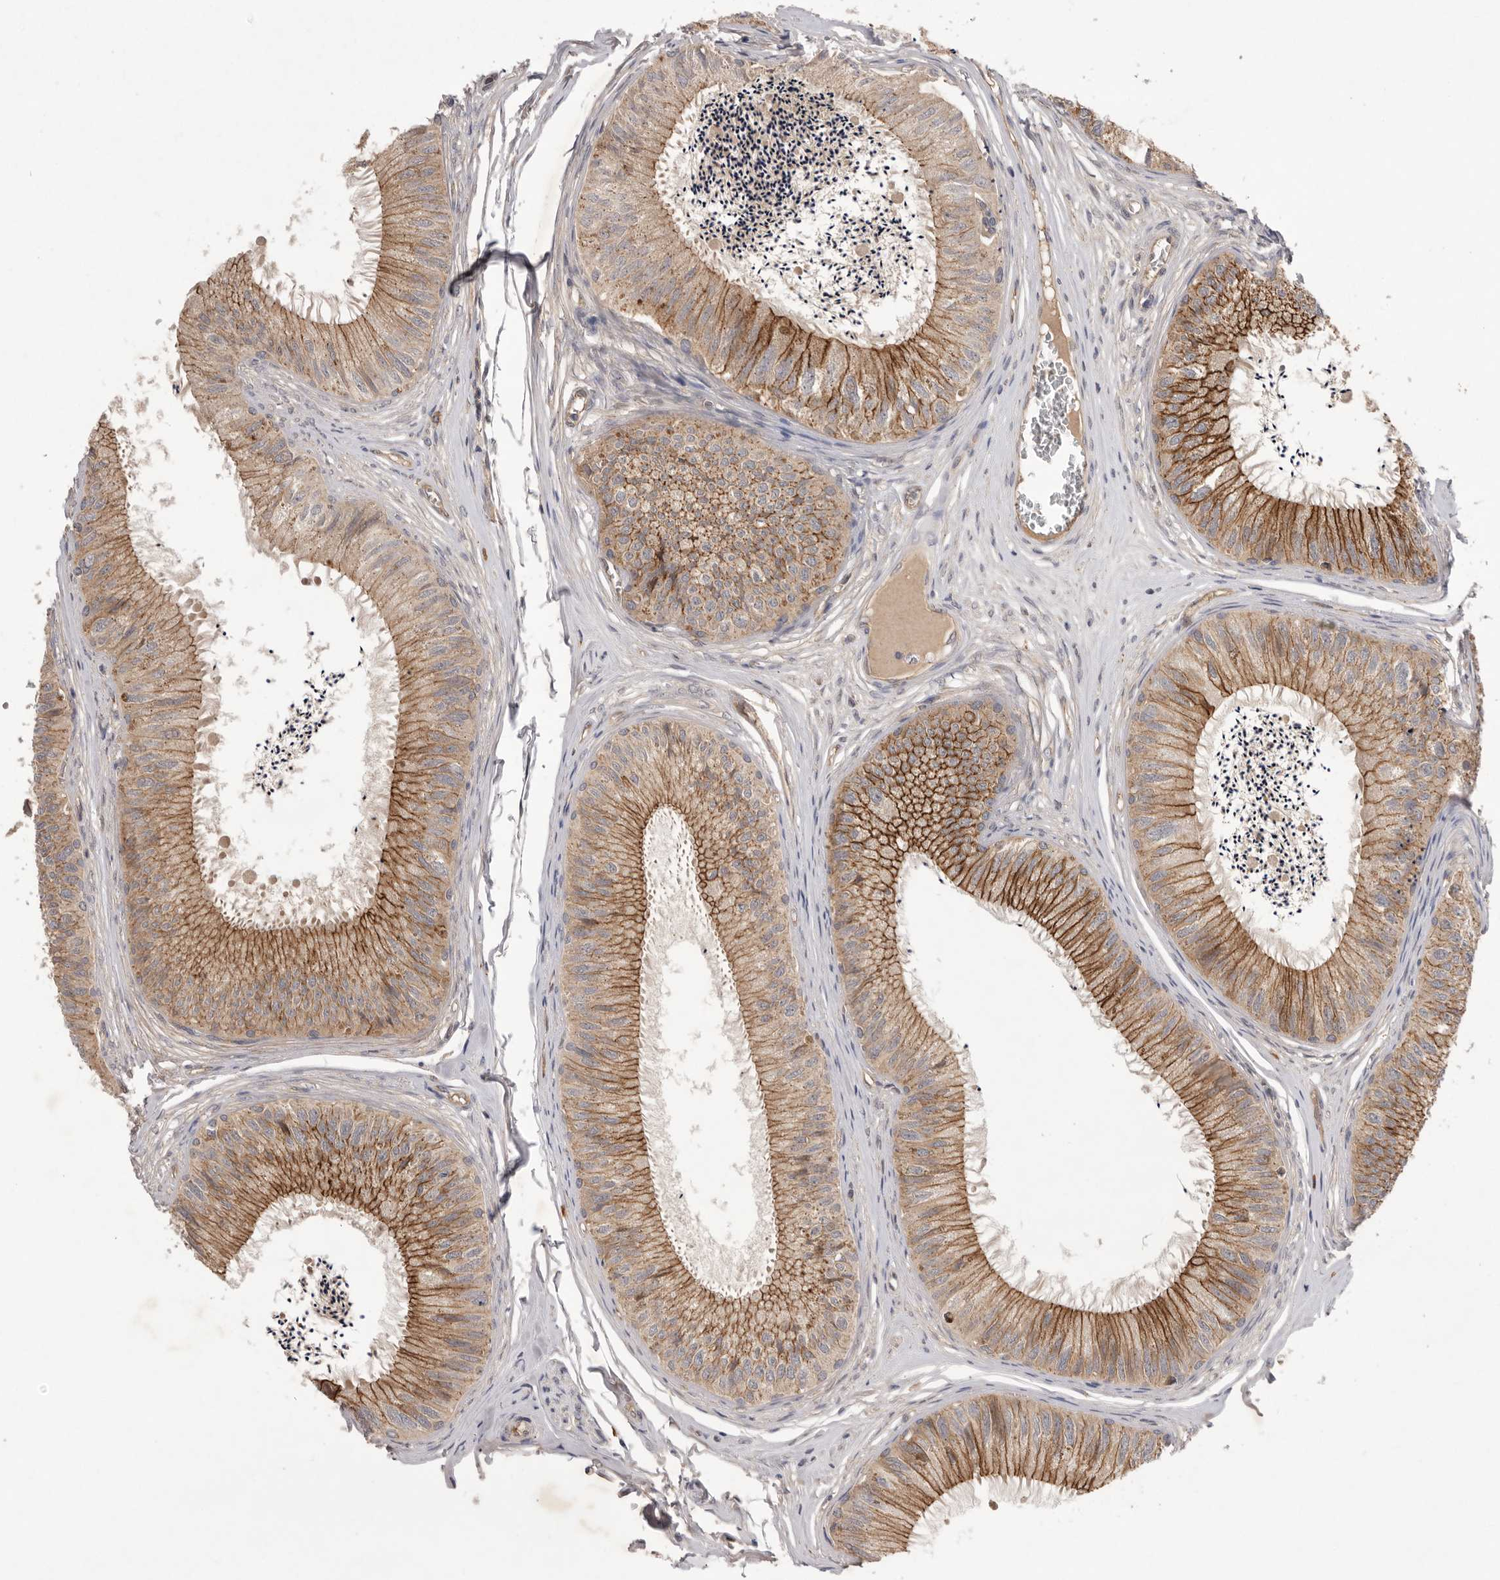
{"staining": {"intensity": "strong", "quantity": ">75%", "location": "cytoplasmic/membranous"}, "tissue": "epididymis", "cell_type": "Glandular cells", "image_type": "normal", "snomed": [{"axis": "morphology", "description": "Normal tissue, NOS"}, {"axis": "topography", "description": "Epididymis"}], "caption": "DAB immunohistochemical staining of normal human epididymis displays strong cytoplasmic/membranous protein expression in approximately >75% of glandular cells. The staining was performed using DAB, with brown indicating positive protein expression. Nuclei are stained blue with hematoxylin.", "gene": "NRCAM", "patient": {"sex": "male", "age": 79}}